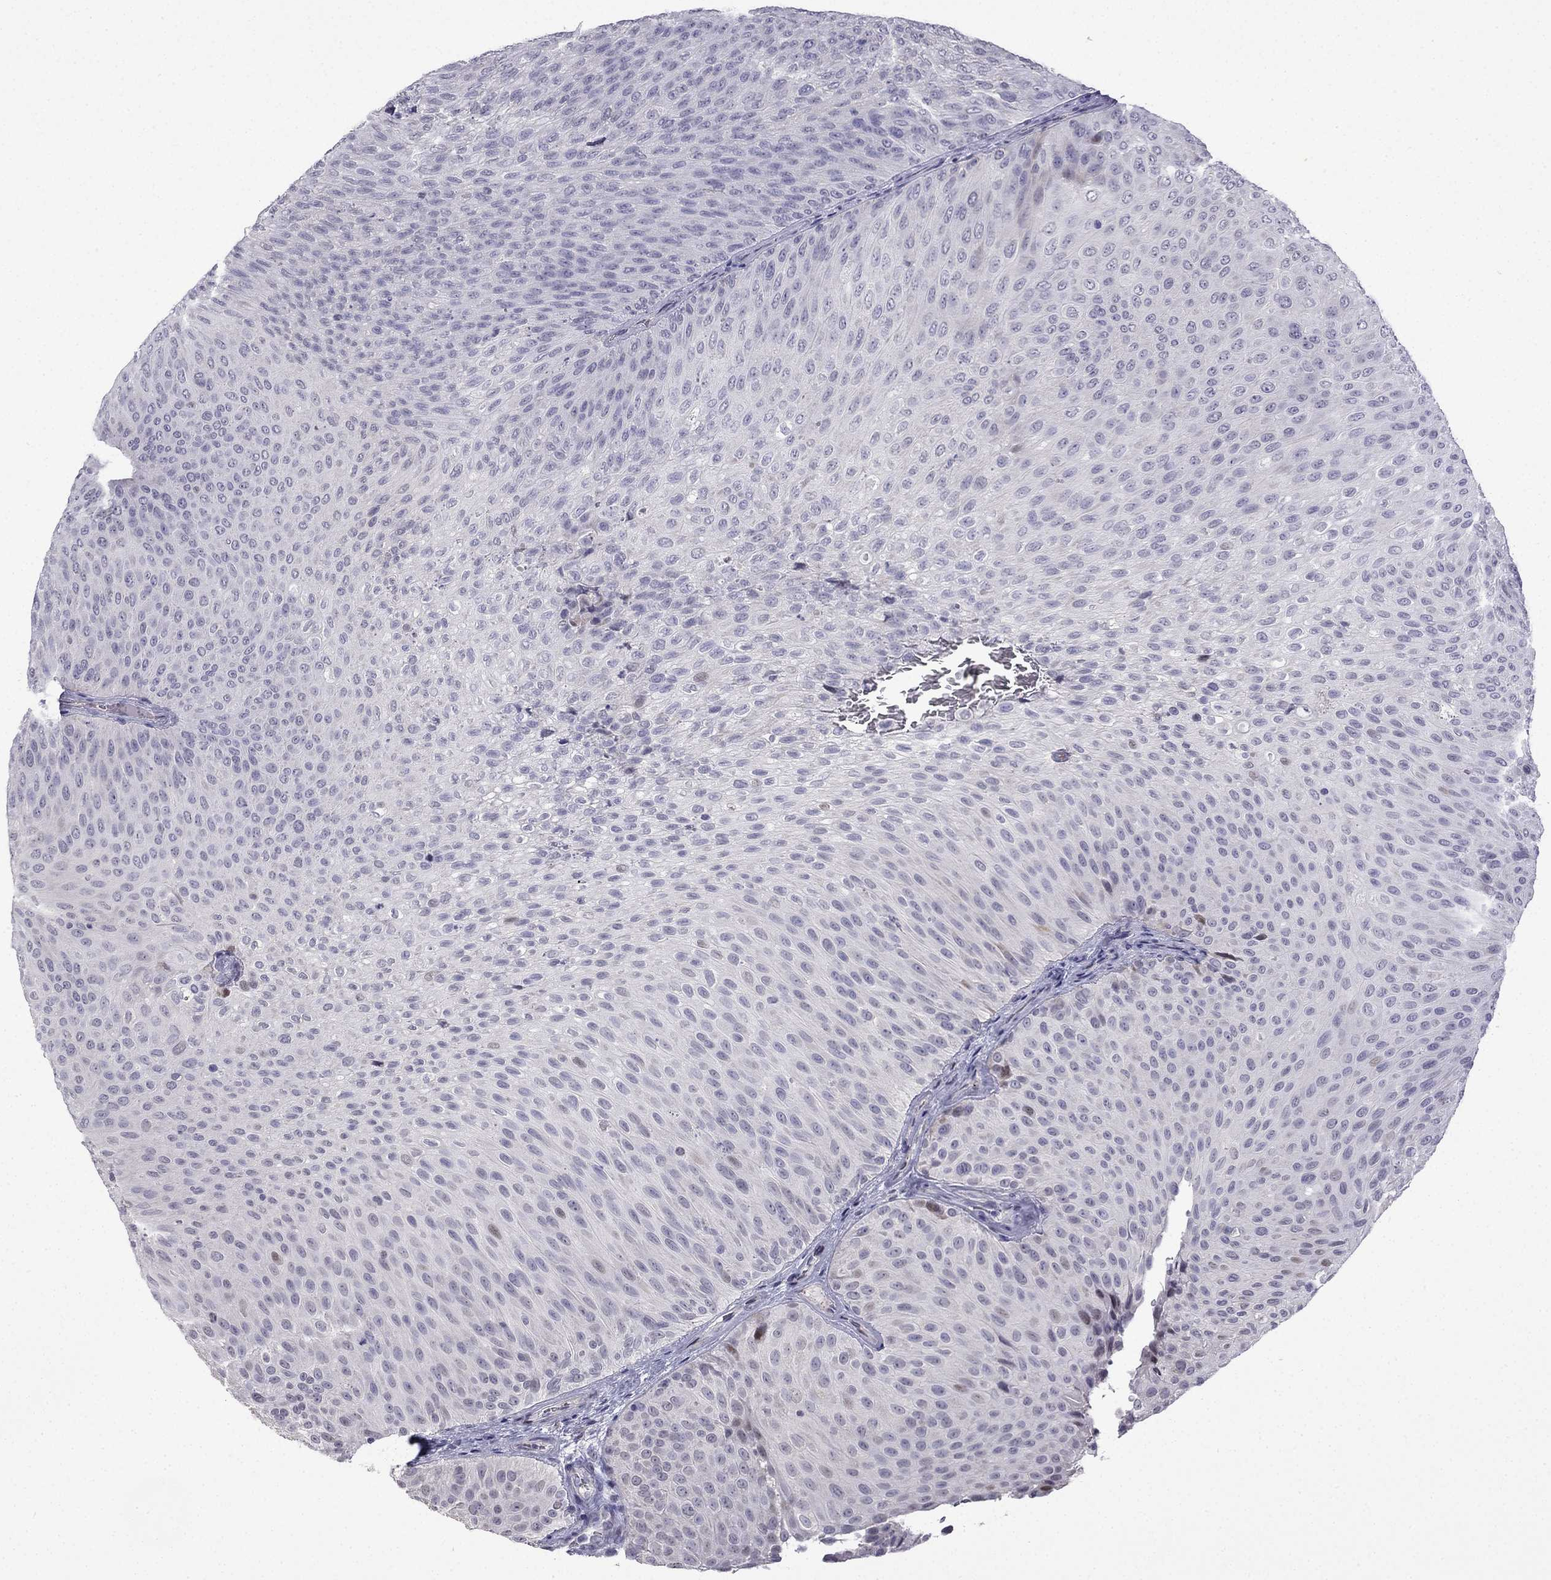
{"staining": {"intensity": "weak", "quantity": "<25%", "location": "nuclear"}, "tissue": "urothelial cancer", "cell_type": "Tumor cells", "image_type": "cancer", "snomed": [{"axis": "morphology", "description": "Urothelial carcinoma, Low grade"}, {"axis": "topography", "description": "Urinary bladder"}], "caption": "Immunohistochemistry (IHC) photomicrograph of neoplastic tissue: human urothelial carcinoma (low-grade) stained with DAB (3,3'-diaminobenzidine) displays no significant protein positivity in tumor cells.", "gene": "CFAP70", "patient": {"sex": "male", "age": 78}}